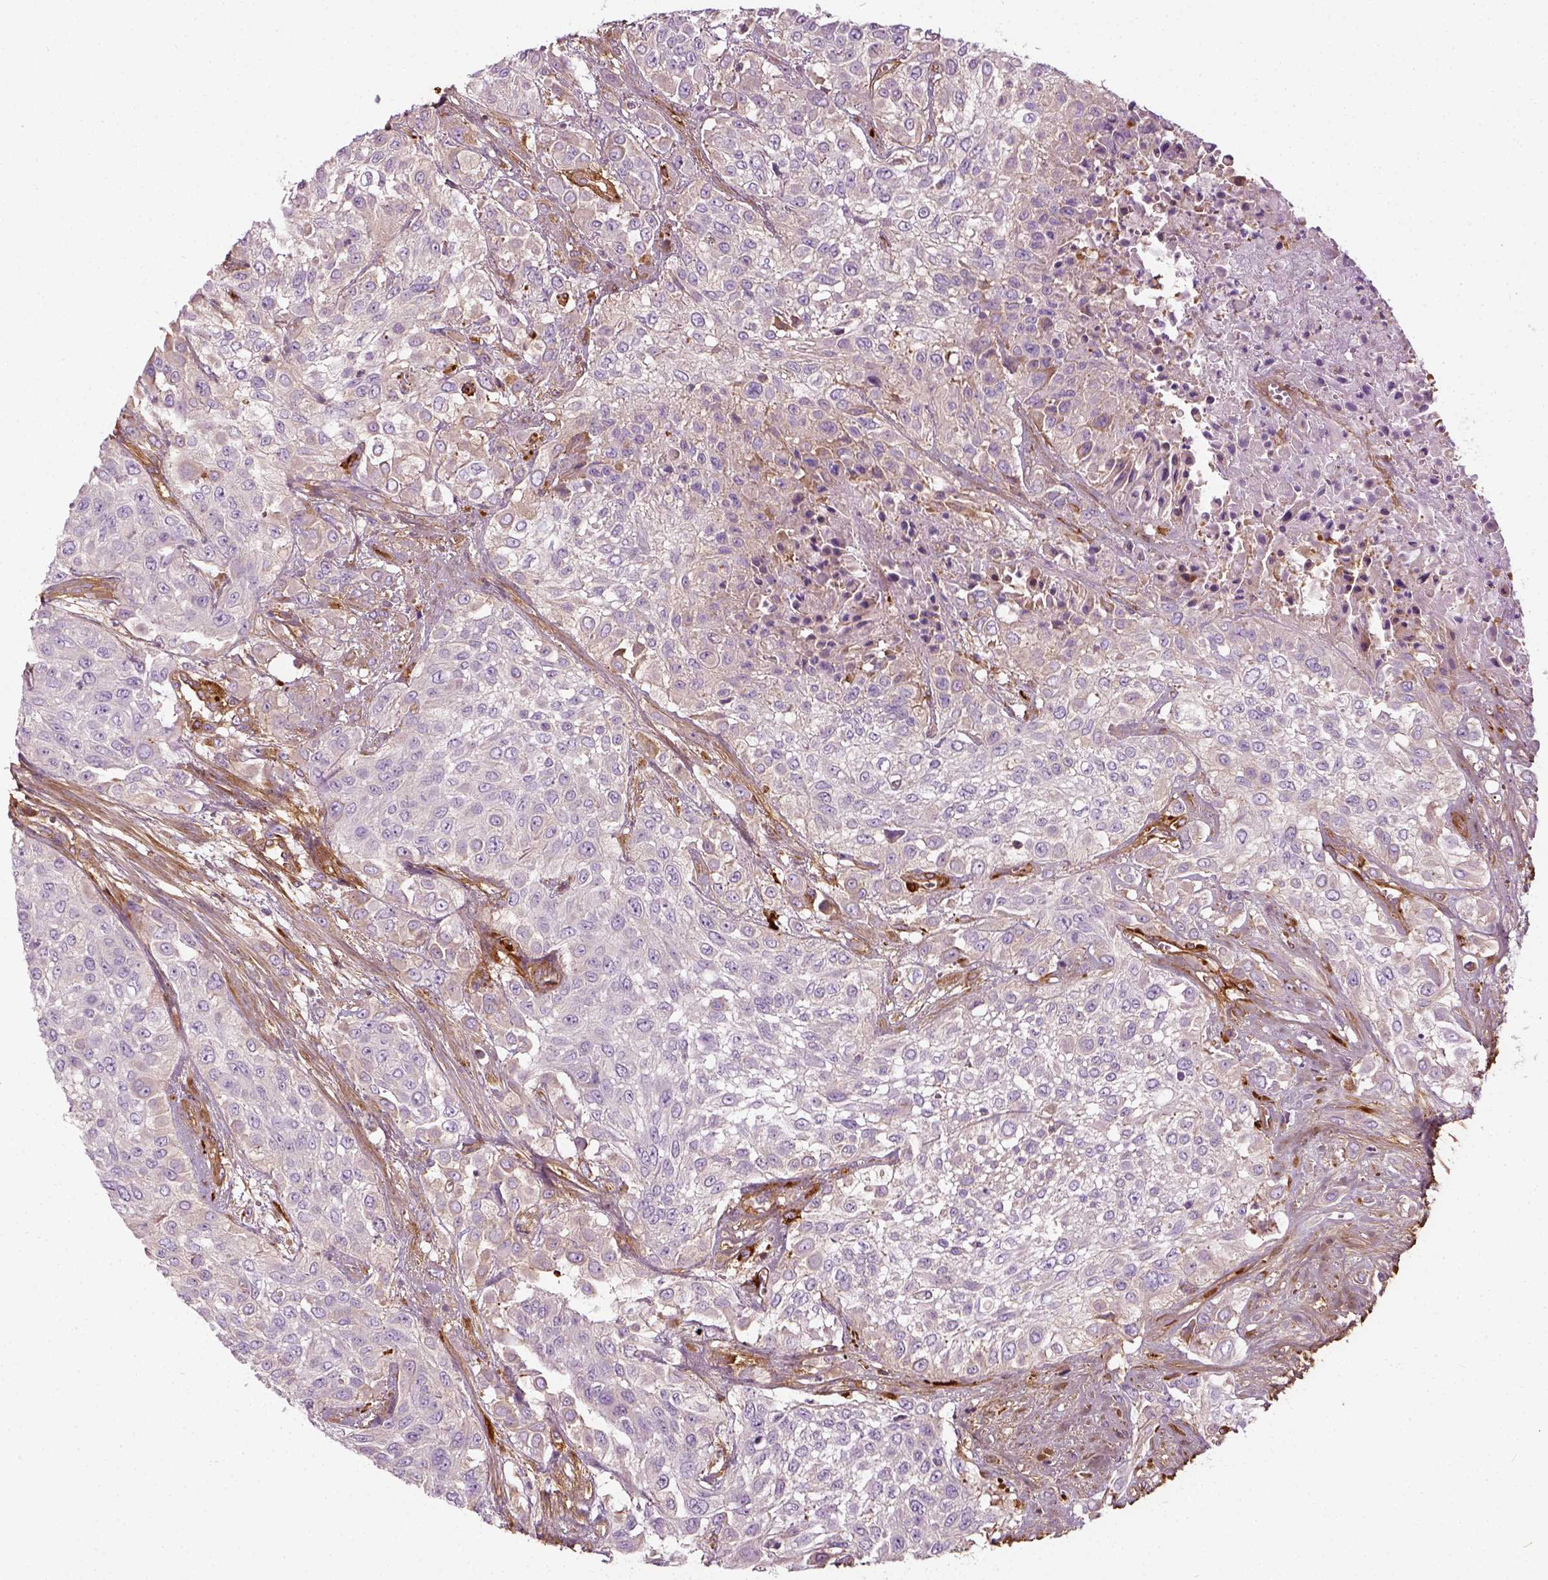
{"staining": {"intensity": "negative", "quantity": "none", "location": "none"}, "tissue": "urothelial cancer", "cell_type": "Tumor cells", "image_type": "cancer", "snomed": [{"axis": "morphology", "description": "Urothelial carcinoma, High grade"}, {"axis": "topography", "description": "Urinary bladder"}], "caption": "Immunohistochemical staining of urothelial cancer reveals no significant expression in tumor cells.", "gene": "COL6A2", "patient": {"sex": "male", "age": 57}}